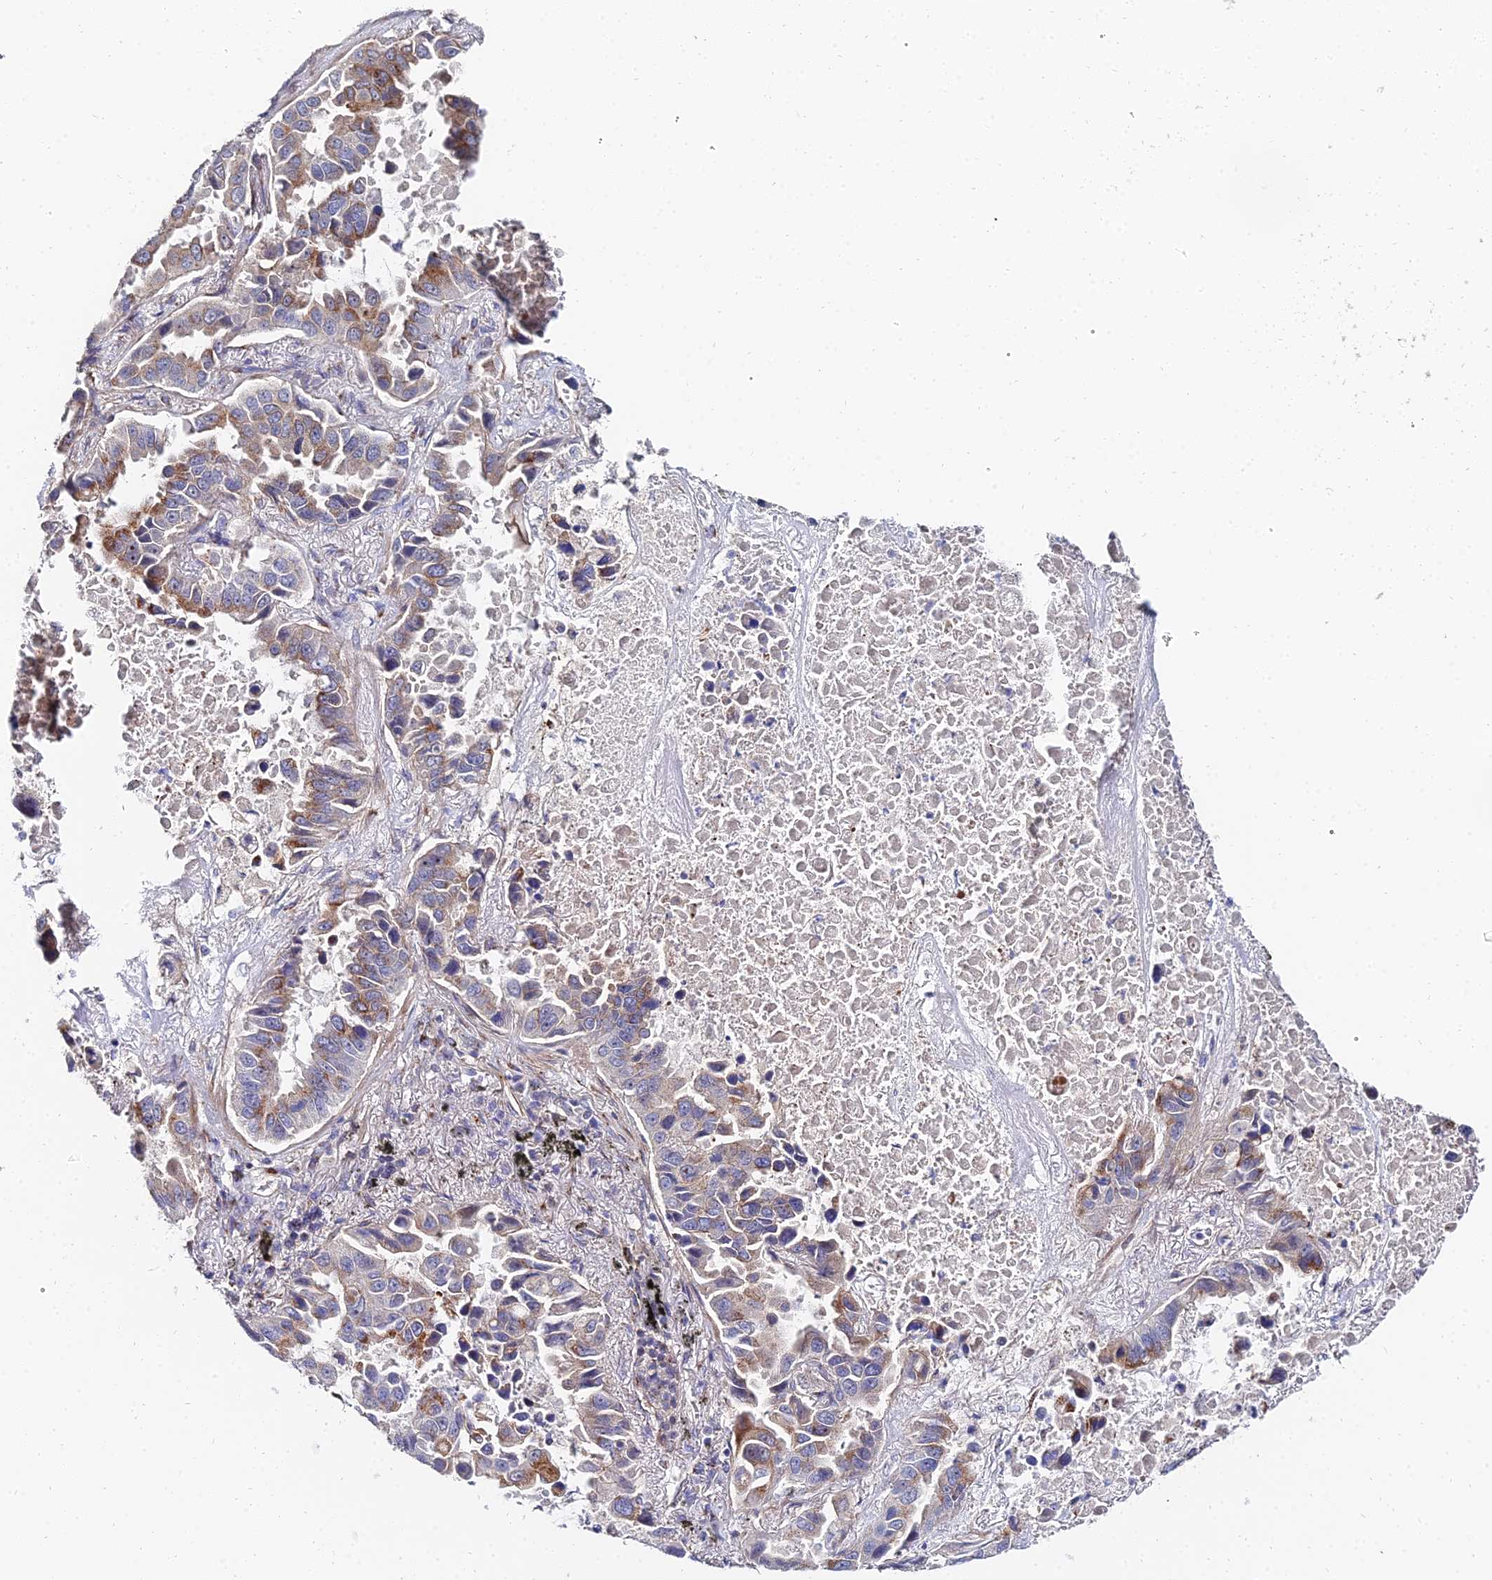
{"staining": {"intensity": "moderate", "quantity": "25%-75%", "location": "cytoplasmic/membranous"}, "tissue": "lung cancer", "cell_type": "Tumor cells", "image_type": "cancer", "snomed": [{"axis": "morphology", "description": "Adenocarcinoma, NOS"}, {"axis": "topography", "description": "Lung"}], "caption": "Brown immunohistochemical staining in human lung cancer reveals moderate cytoplasmic/membranous positivity in about 25%-75% of tumor cells.", "gene": "BORCS8", "patient": {"sex": "male", "age": 64}}